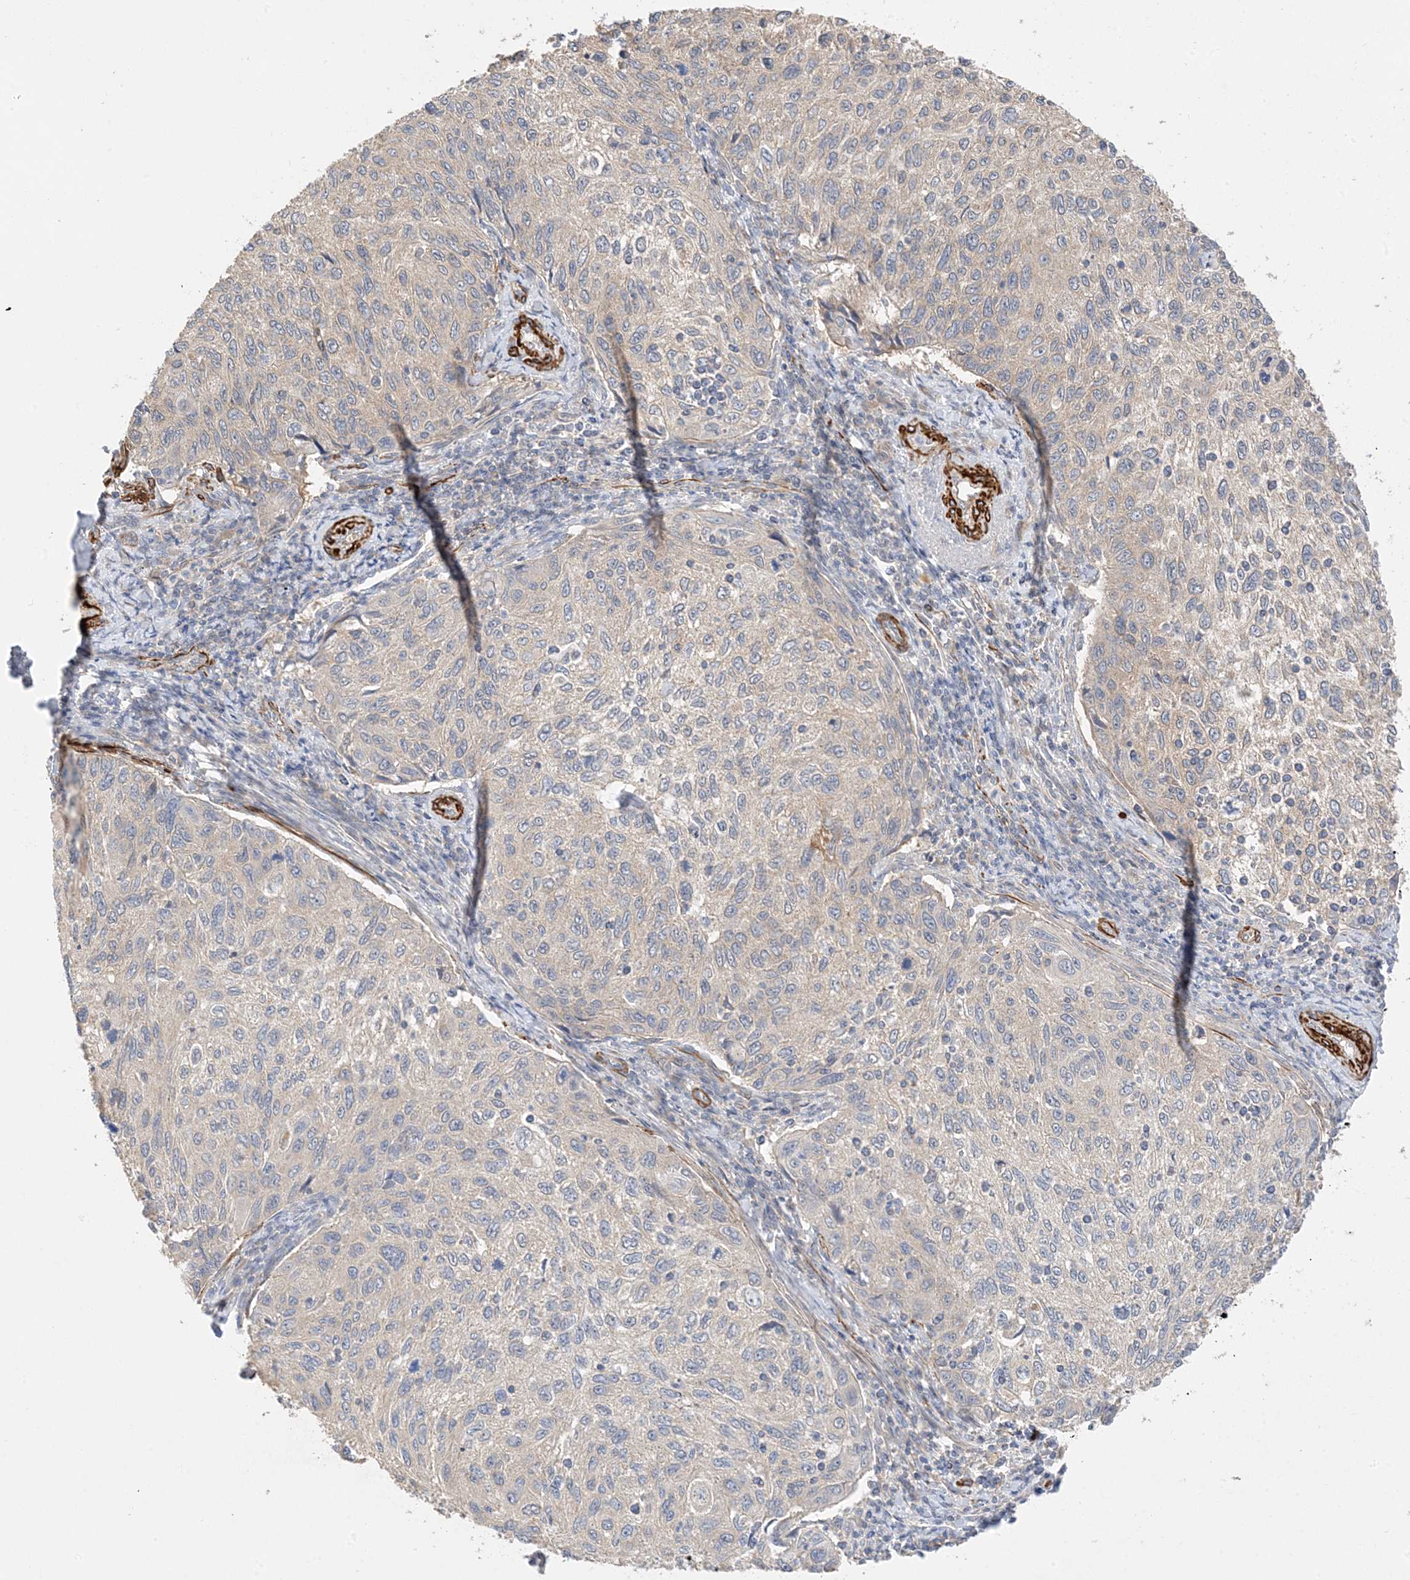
{"staining": {"intensity": "negative", "quantity": "none", "location": "none"}, "tissue": "cervical cancer", "cell_type": "Tumor cells", "image_type": "cancer", "snomed": [{"axis": "morphology", "description": "Squamous cell carcinoma, NOS"}, {"axis": "topography", "description": "Cervix"}], "caption": "Tumor cells show no significant protein expression in cervical cancer.", "gene": "KIFBP", "patient": {"sex": "female", "age": 70}}